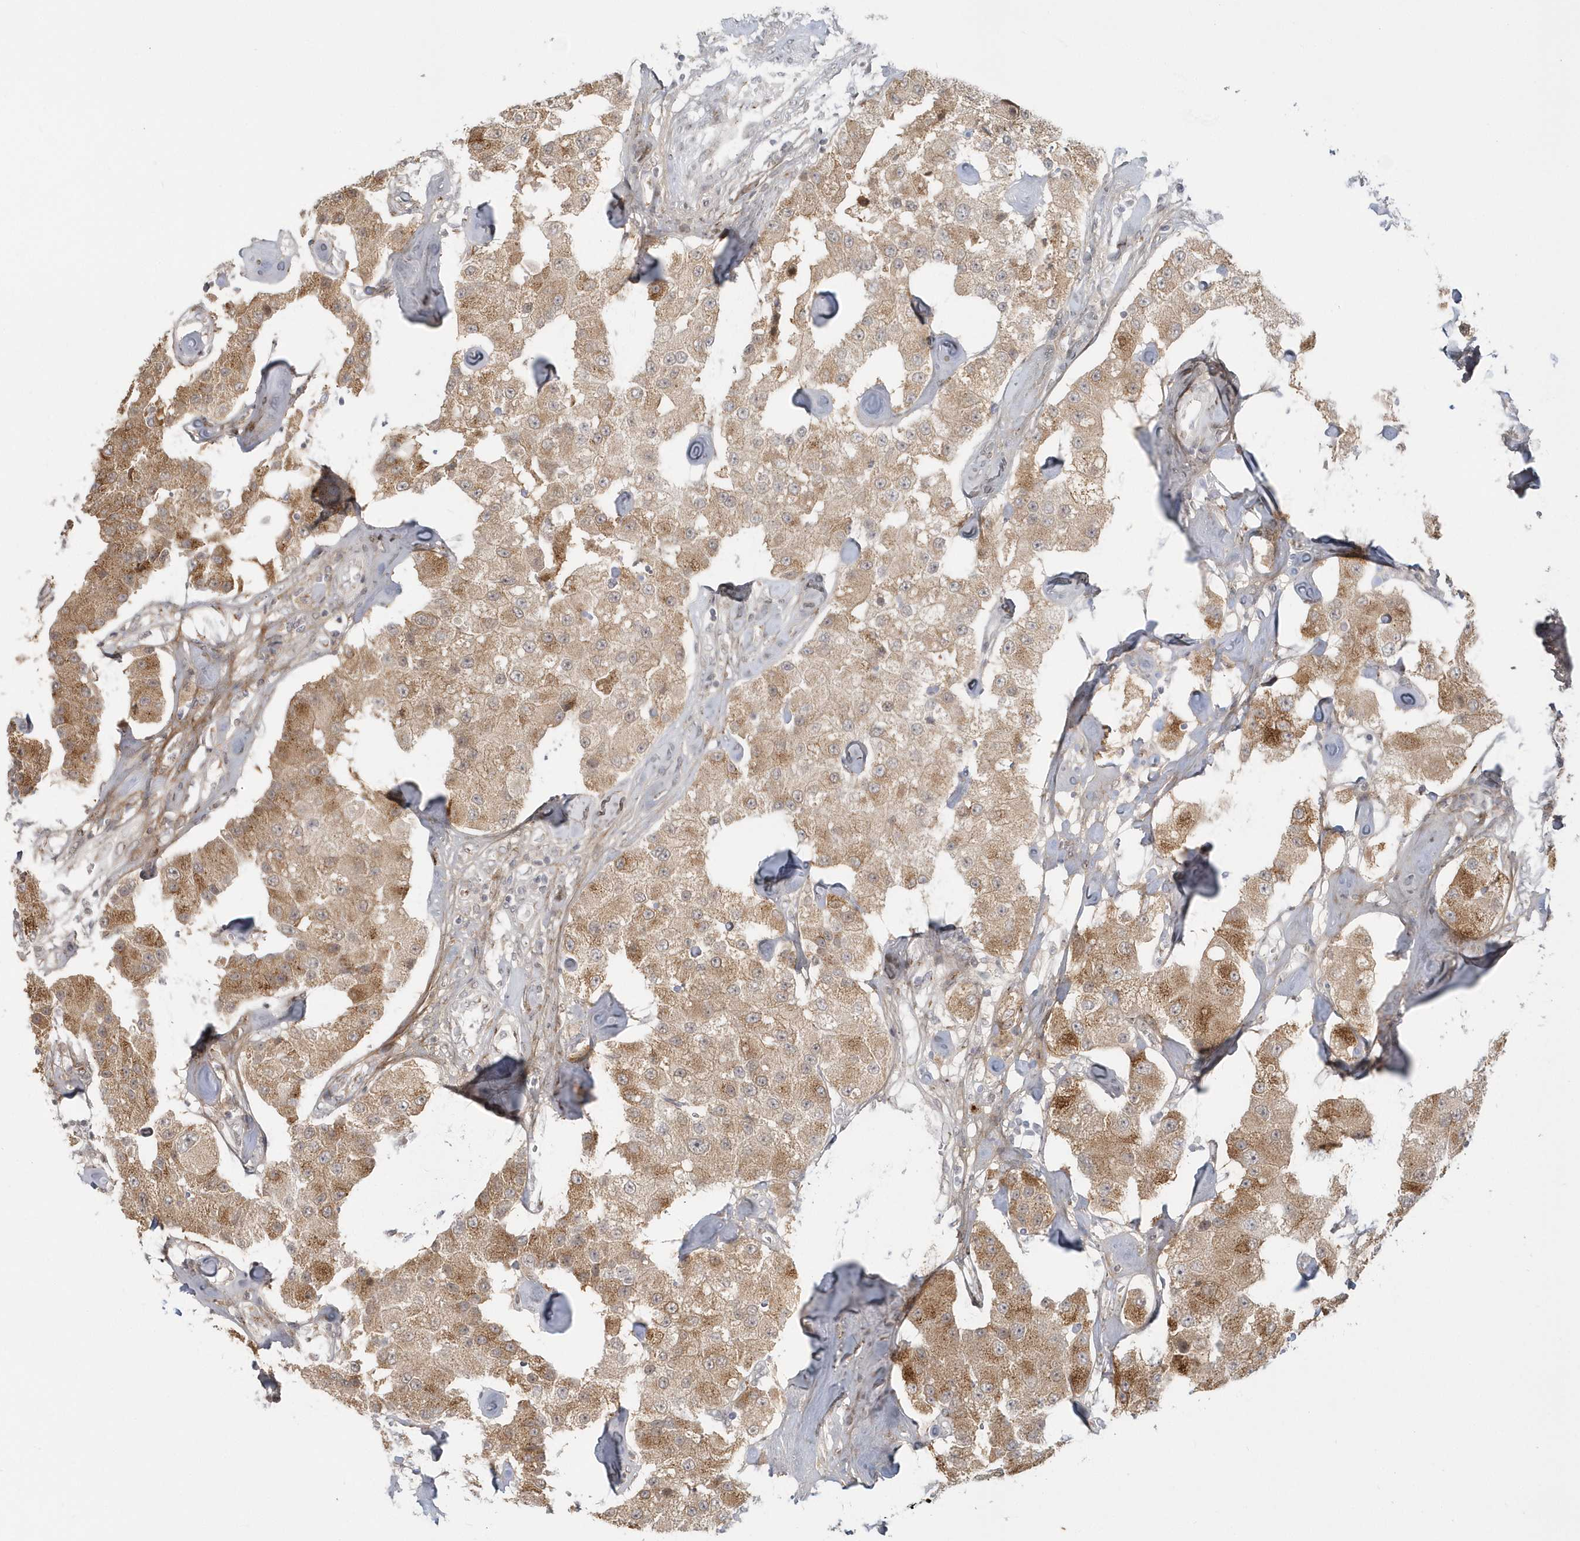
{"staining": {"intensity": "moderate", "quantity": ">75%", "location": "cytoplasmic/membranous"}, "tissue": "carcinoid", "cell_type": "Tumor cells", "image_type": "cancer", "snomed": [{"axis": "morphology", "description": "Carcinoid, malignant, NOS"}, {"axis": "topography", "description": "Pancreas"}], "caption": "This is an image of IHC staining of carcinoid, which shows moderate expression in the cytoplasmic/membranous of tumor cells.", "gene": "DHFR", "patient": {"sex": "male", "age": 41}}